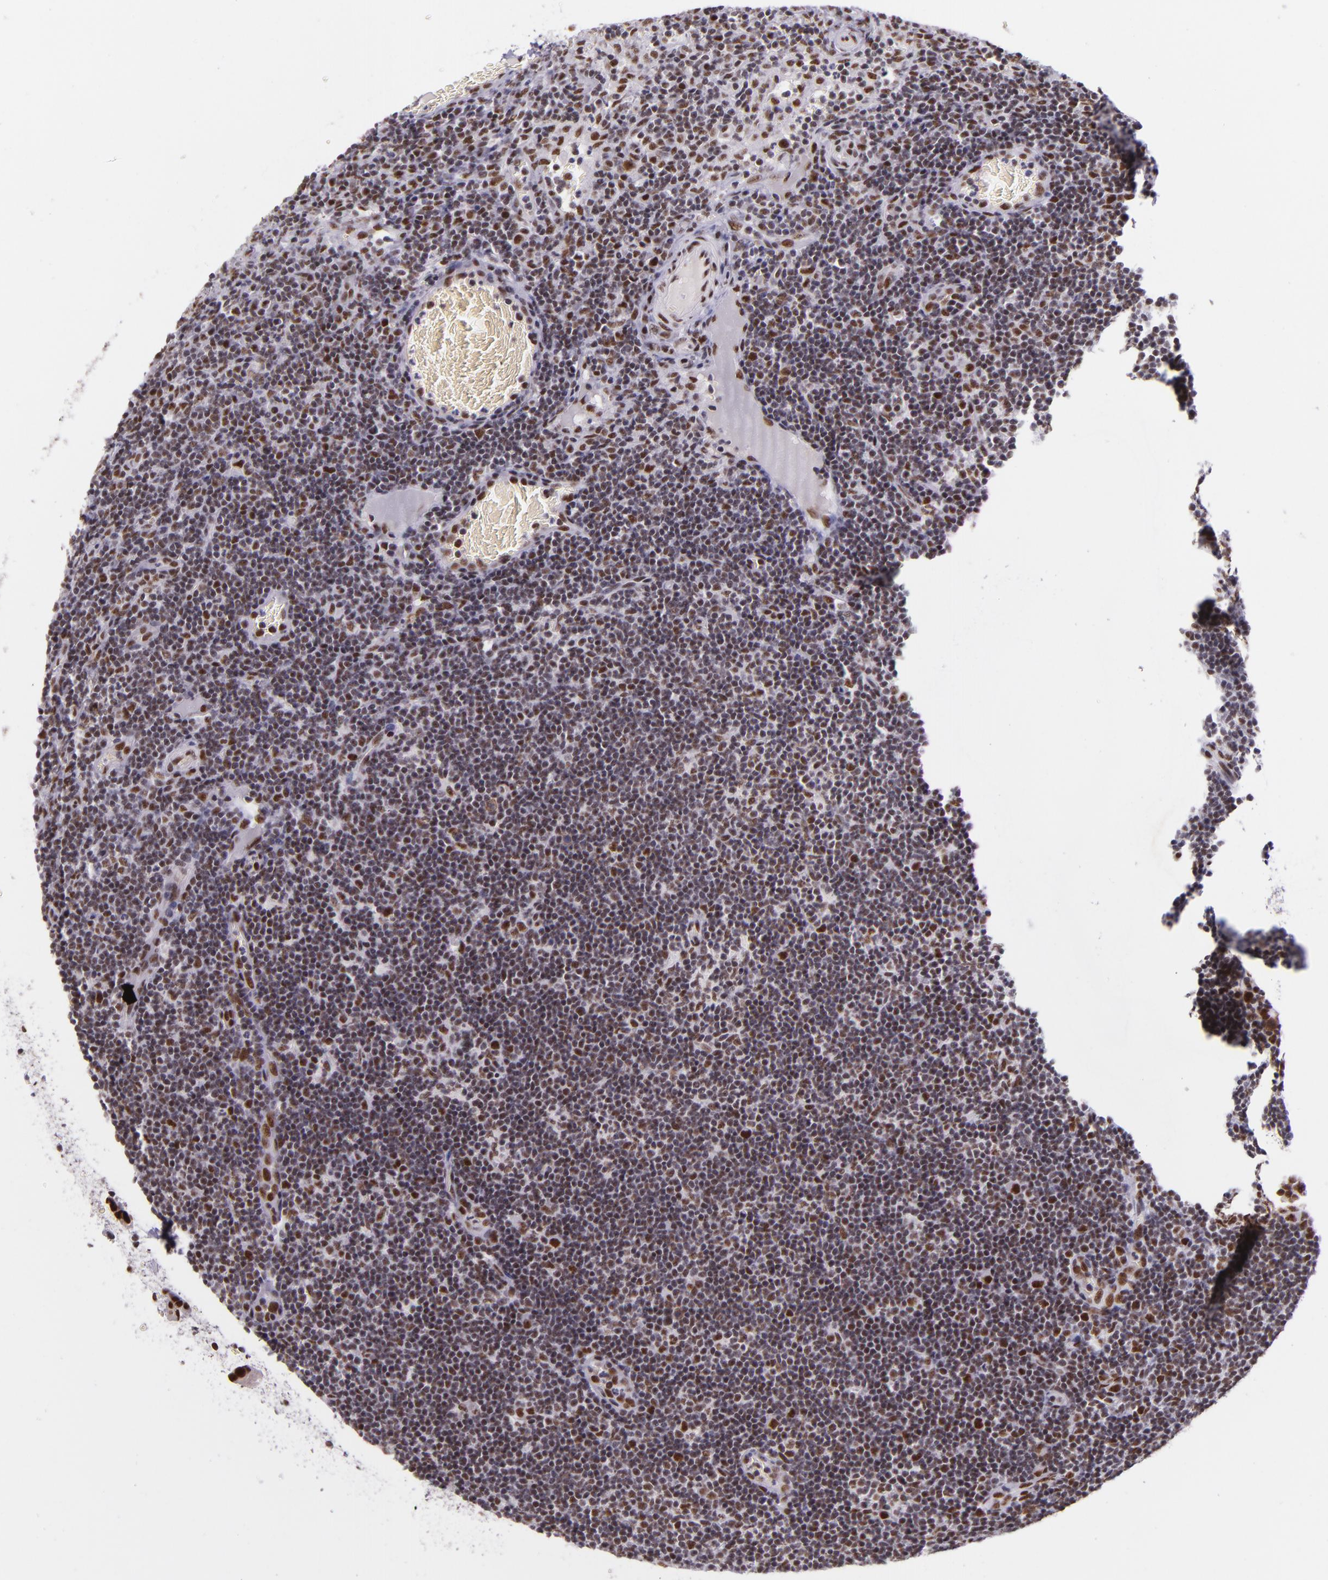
{"staining": {"intensity": "moderate", "quantity": ">75%", "location": "nuclear"}, "tissue": "lymph node", "cell_type": "Non-germinal center cells", "image_type": "normal", "snomed": [{"axis": "morphology", "description": "Normal tissue, NOS"}, {"axis": "morphology", "description": "Inflammation, NOS"}, {"axis": "topography", "description": "Lymph node"}, {"axis": "topography", "description": "Salivary gland"}], "caption": "IHC (DAB) staining of unremarkable human lymph node demonstrates moderate nuclear protein staining in about >75% of non-germinal center cells.", "gene": "GPKOW", "patient": {"sex": "male", "age": 3}}